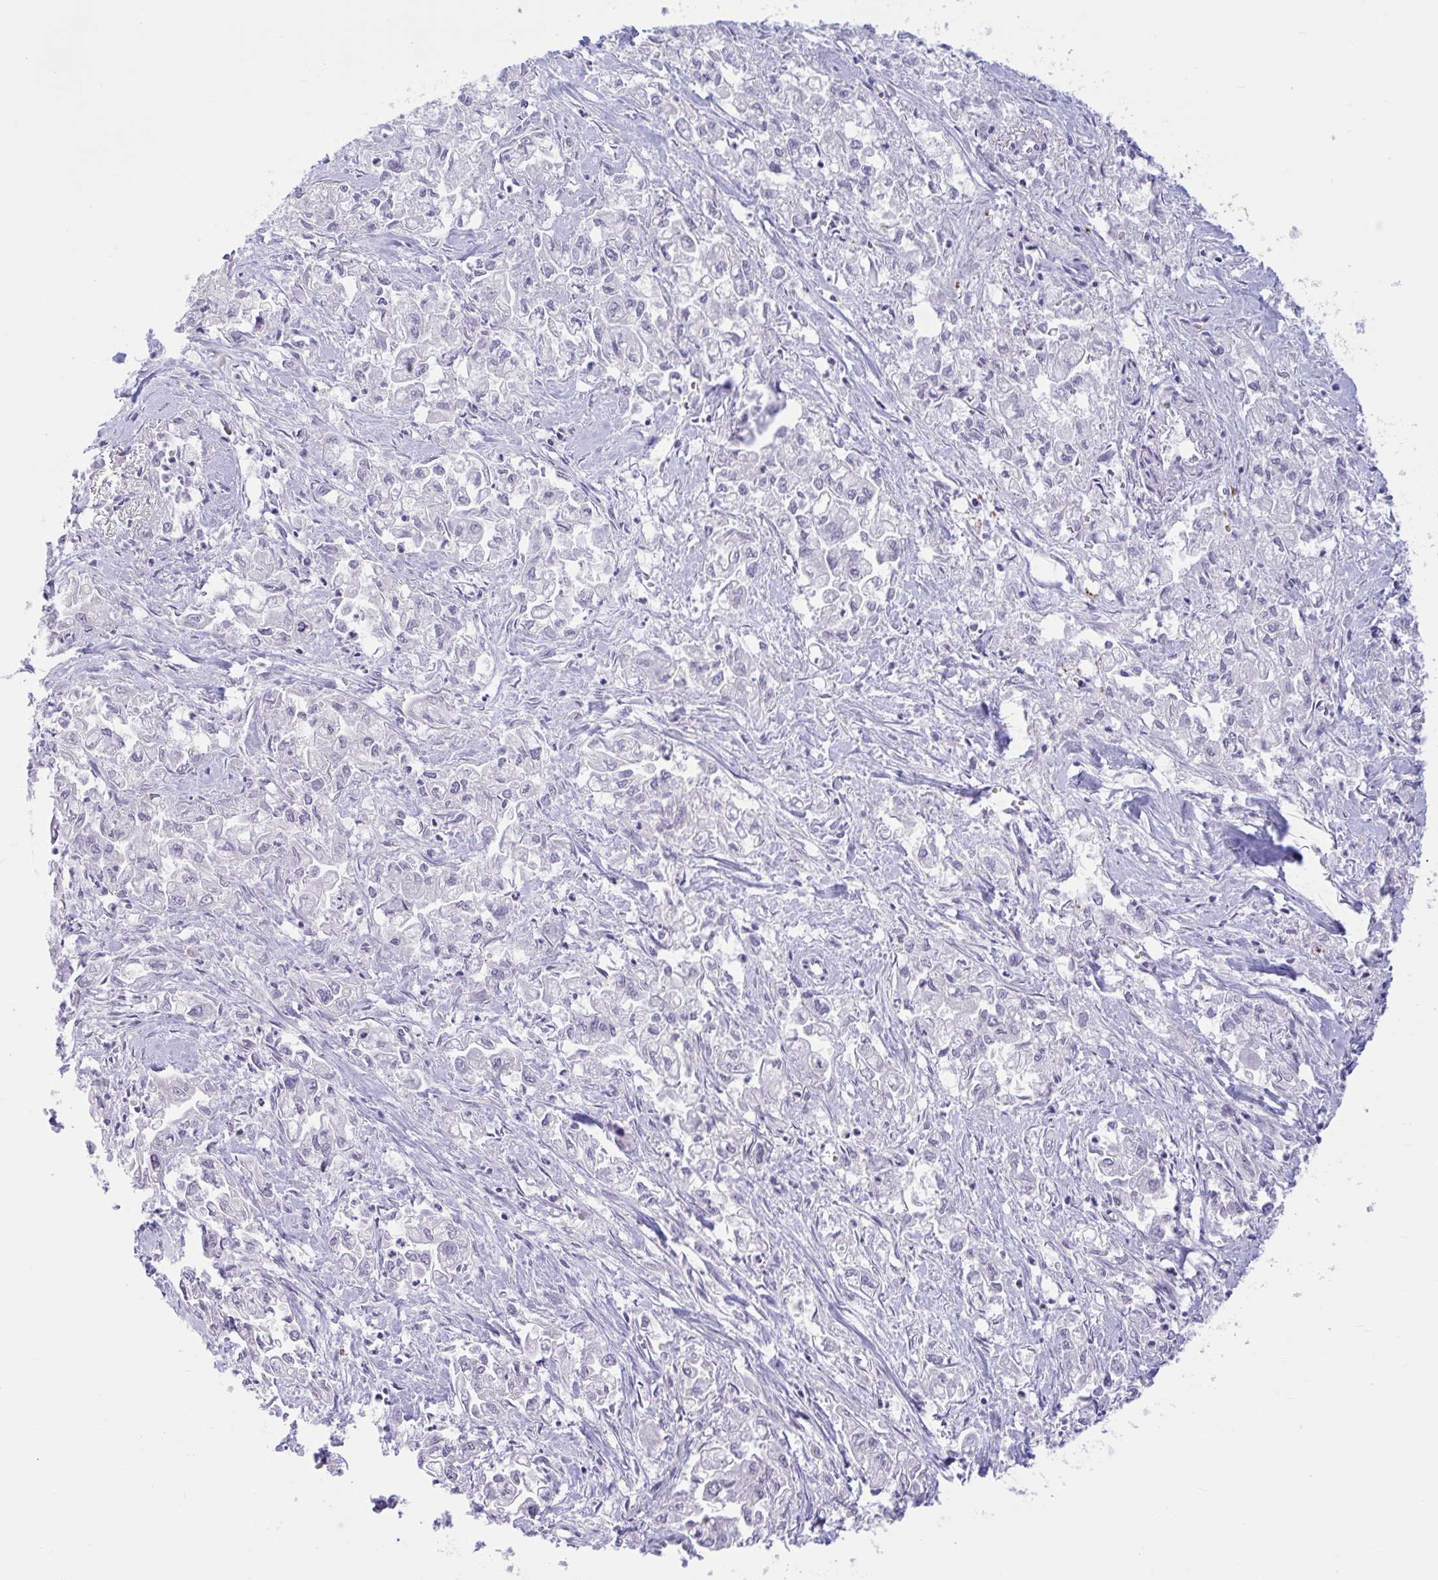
{"staining": {"intensity": "negative", "quantity": "none", "location": "none"}, "tissue": "pancreatic cancer", "cell_type": "Tumor cells", "image_type": "cancer", "snomed": [{"axis": "morphology", "description": "Adenocarcinoma, NOS"}, {"axis": "topography", "description": "Pancreas"}], "caption": "Immunohistochemistry (IHC) micrograph of human pancreatic adenocarcinoma stained for a protein (brown), which exhibits no staining in tumor cells.", "gene": "CNGB3", "patient": {"sex": "male", "age": 72}}